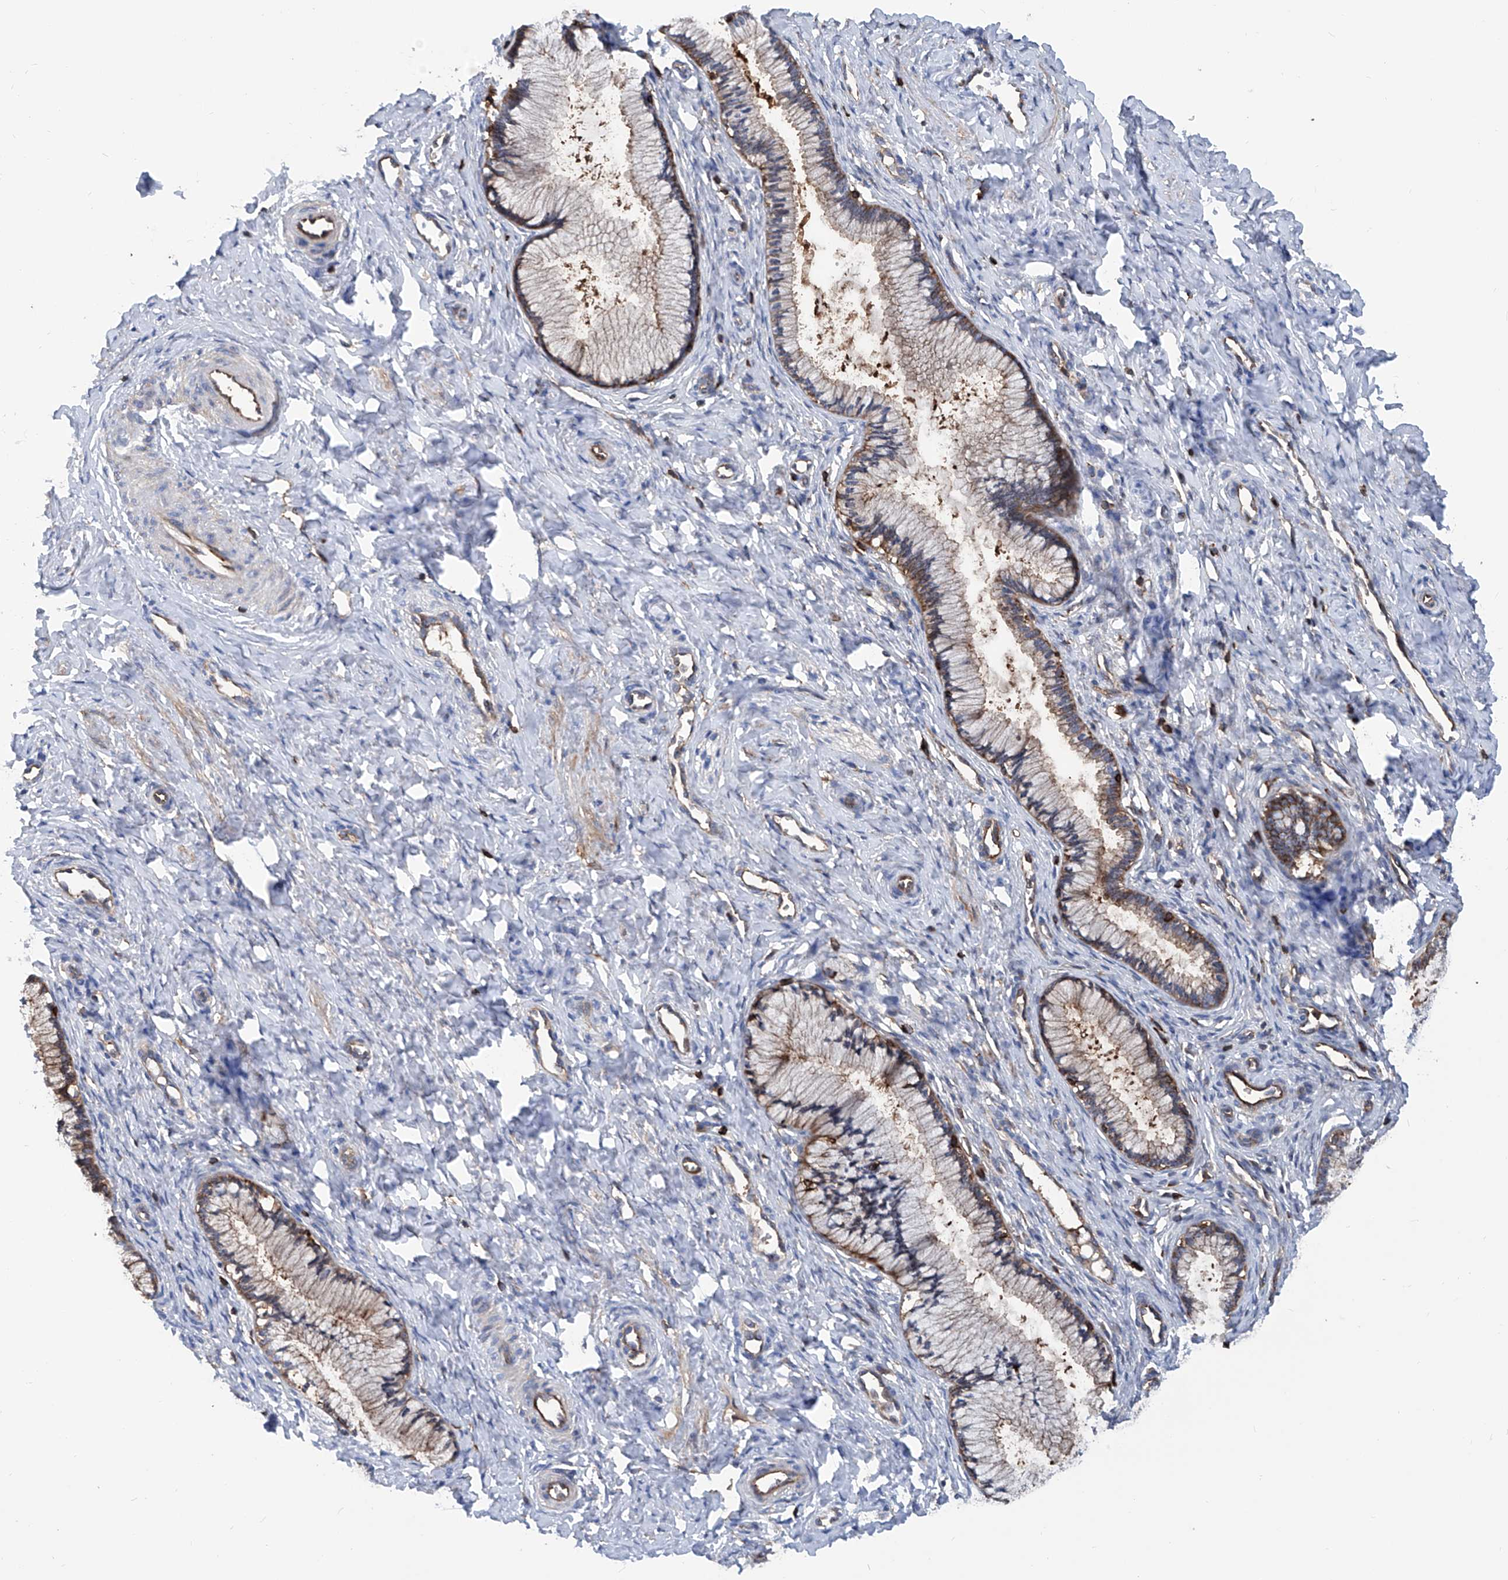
{"staining": {"intensity": "moderate", "quantity": ">75%", "location": "cytoplasmic/membranous"}, "tissue": "cervix", "cell_type": "Glandular cells", "image_type": "normal", "snomed": [{"axis": "morphology", "description": "Normal tissue, NOS"}, {"axis": "topography", "description": "Cervix"}], "caption": "The photomicrograph displays immunohistochemical staining of benign cervix. There is moderate cytoplasmic/membranous staining is identified in about >75% of glandular cells. The staining was performed using DAB (3,3'-diaminobenzidine), with brown indicating positive protein expression. Nuclei are stained blue with hematoxylin.", "gene": "ZNF484", "patient": {"sex": "female", "age": 27}}